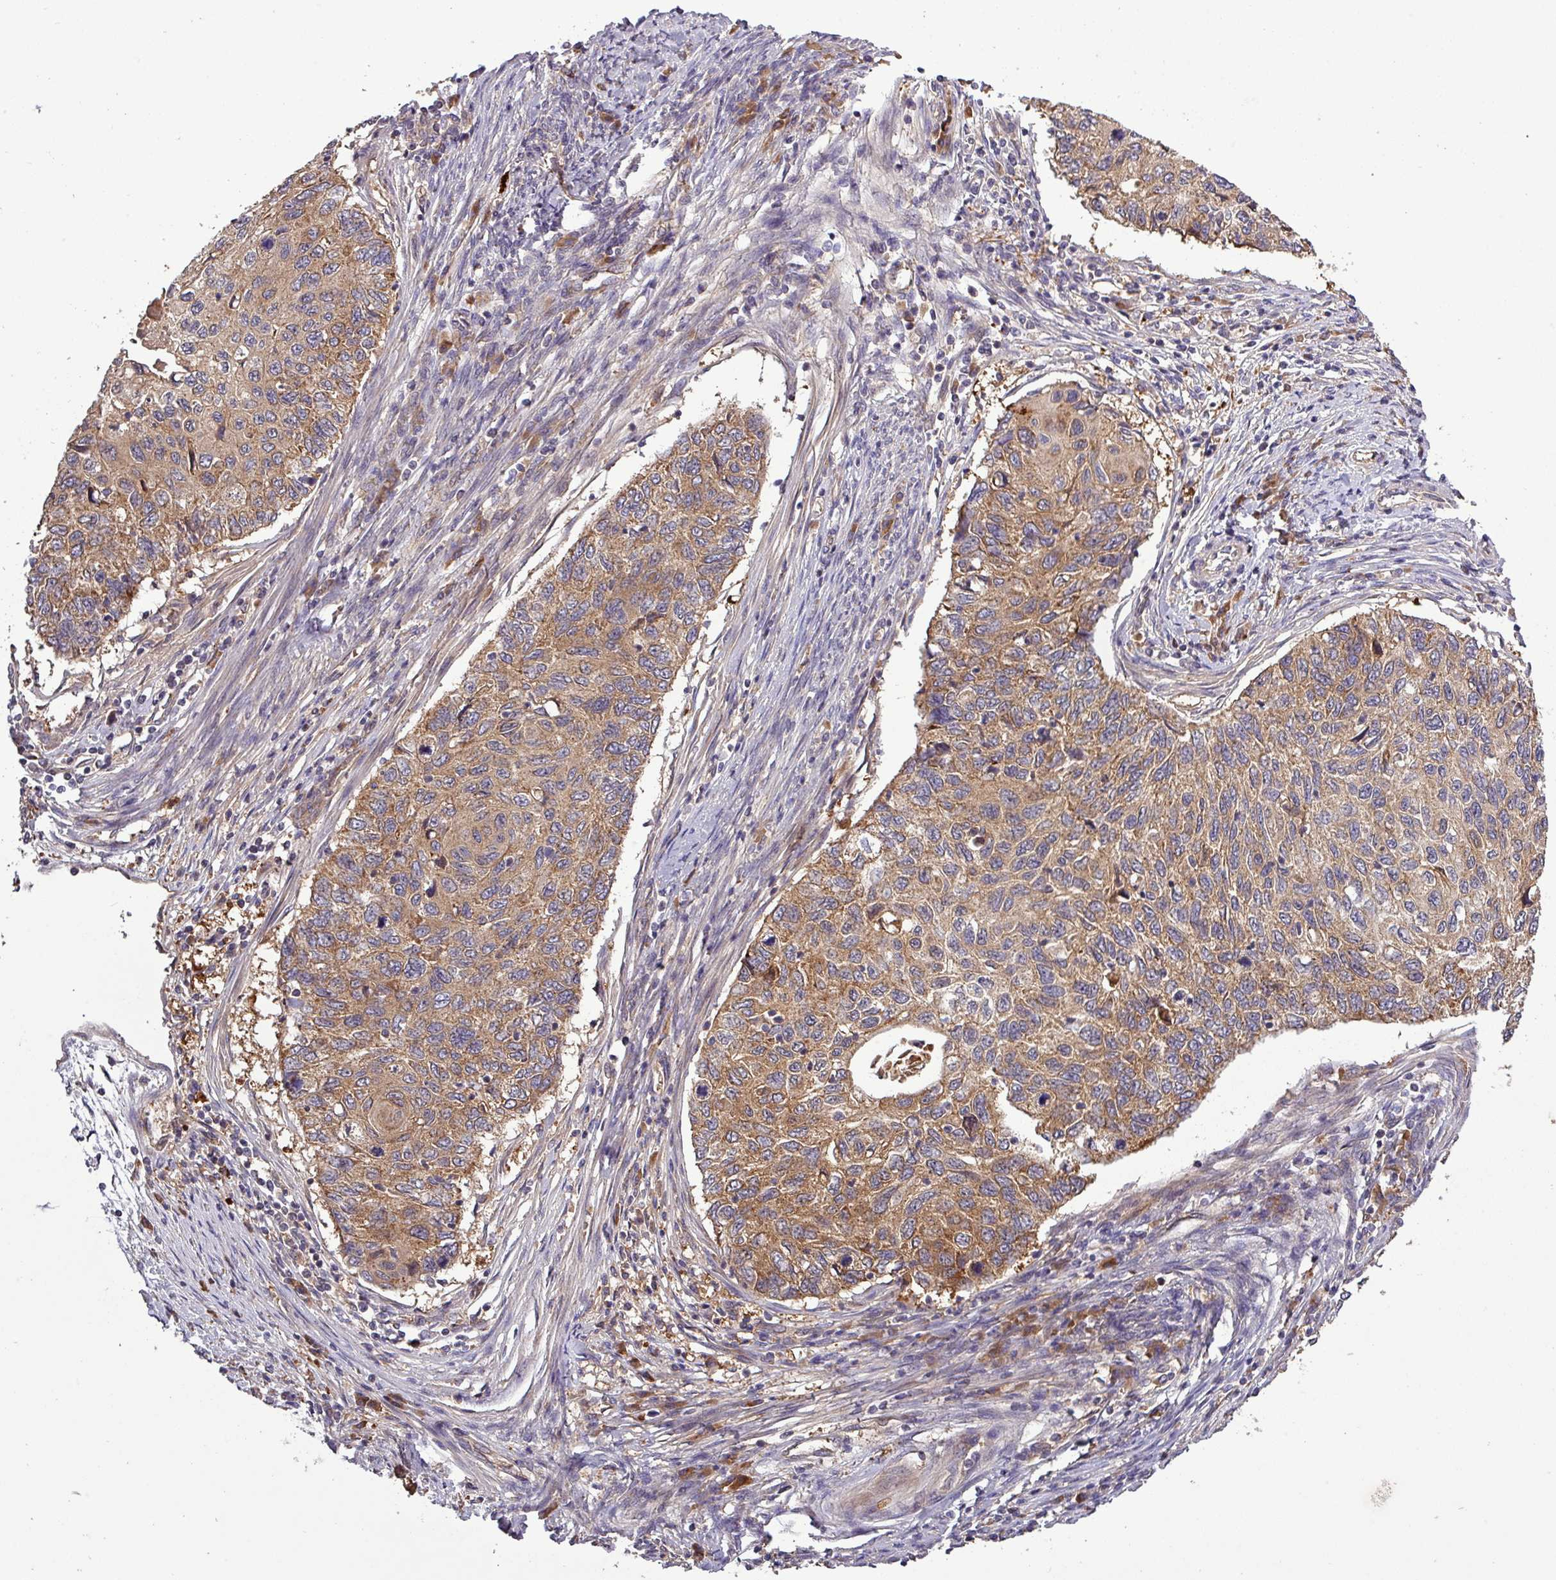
{"staining": {"intensity": "moderate", "quantity": ">75%", "location": "cytoplasmic/membranous"}, "tissue": "cervical cancer", "cell_type": "Tumor cells", "image_type": "cancer", "snomed": [{"axis": "morphology", "description": "Squamous cell carcinoma, NOS"}, {"axis": "topography", "description": "Cervix"}], "caption": "Protein staining demonstrates moderate cytoplasmic/membranous positivity in about >75% of tumor cells in cervical cancer.", "gene": "SIRPB2", "patient": {"sex": "female", "age": 70}}